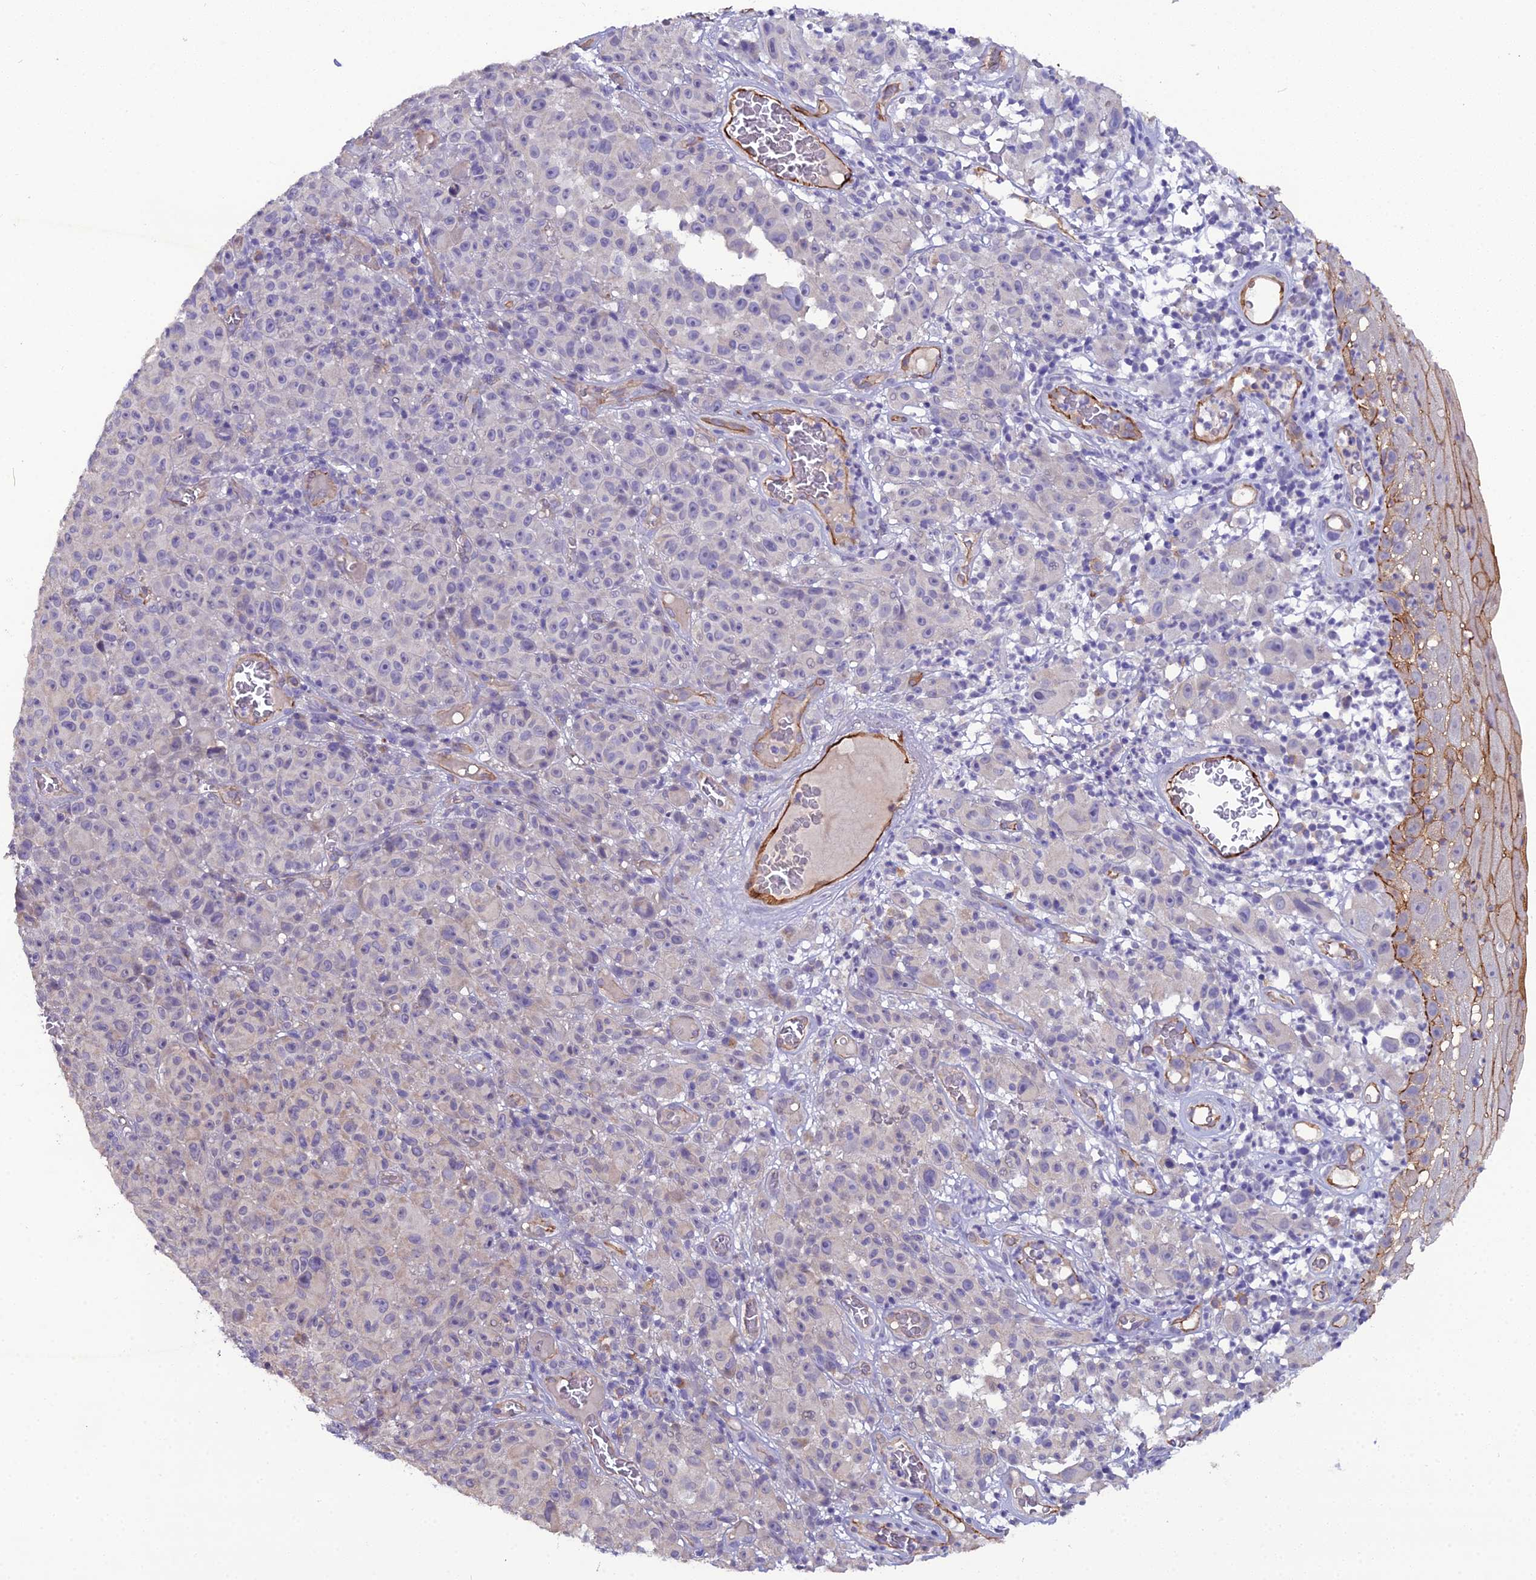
{"staining": {"intensity": "negative", "quantity": "none", "location": "none"}, "tissue": "melanoma", "cell_type": "Tumor cells", "image_type": "cancer", "snomed": [{"axis": "morphology", "description": "Malignant melanoma, NOS"}, {"axis": "topography", "description": "Skin"}], "caption": "Tumor cells are negative for brown protein staining in malignant melanoma.", "gene": "CFAP47", "patient": {"sex": "female", "age": 82}}